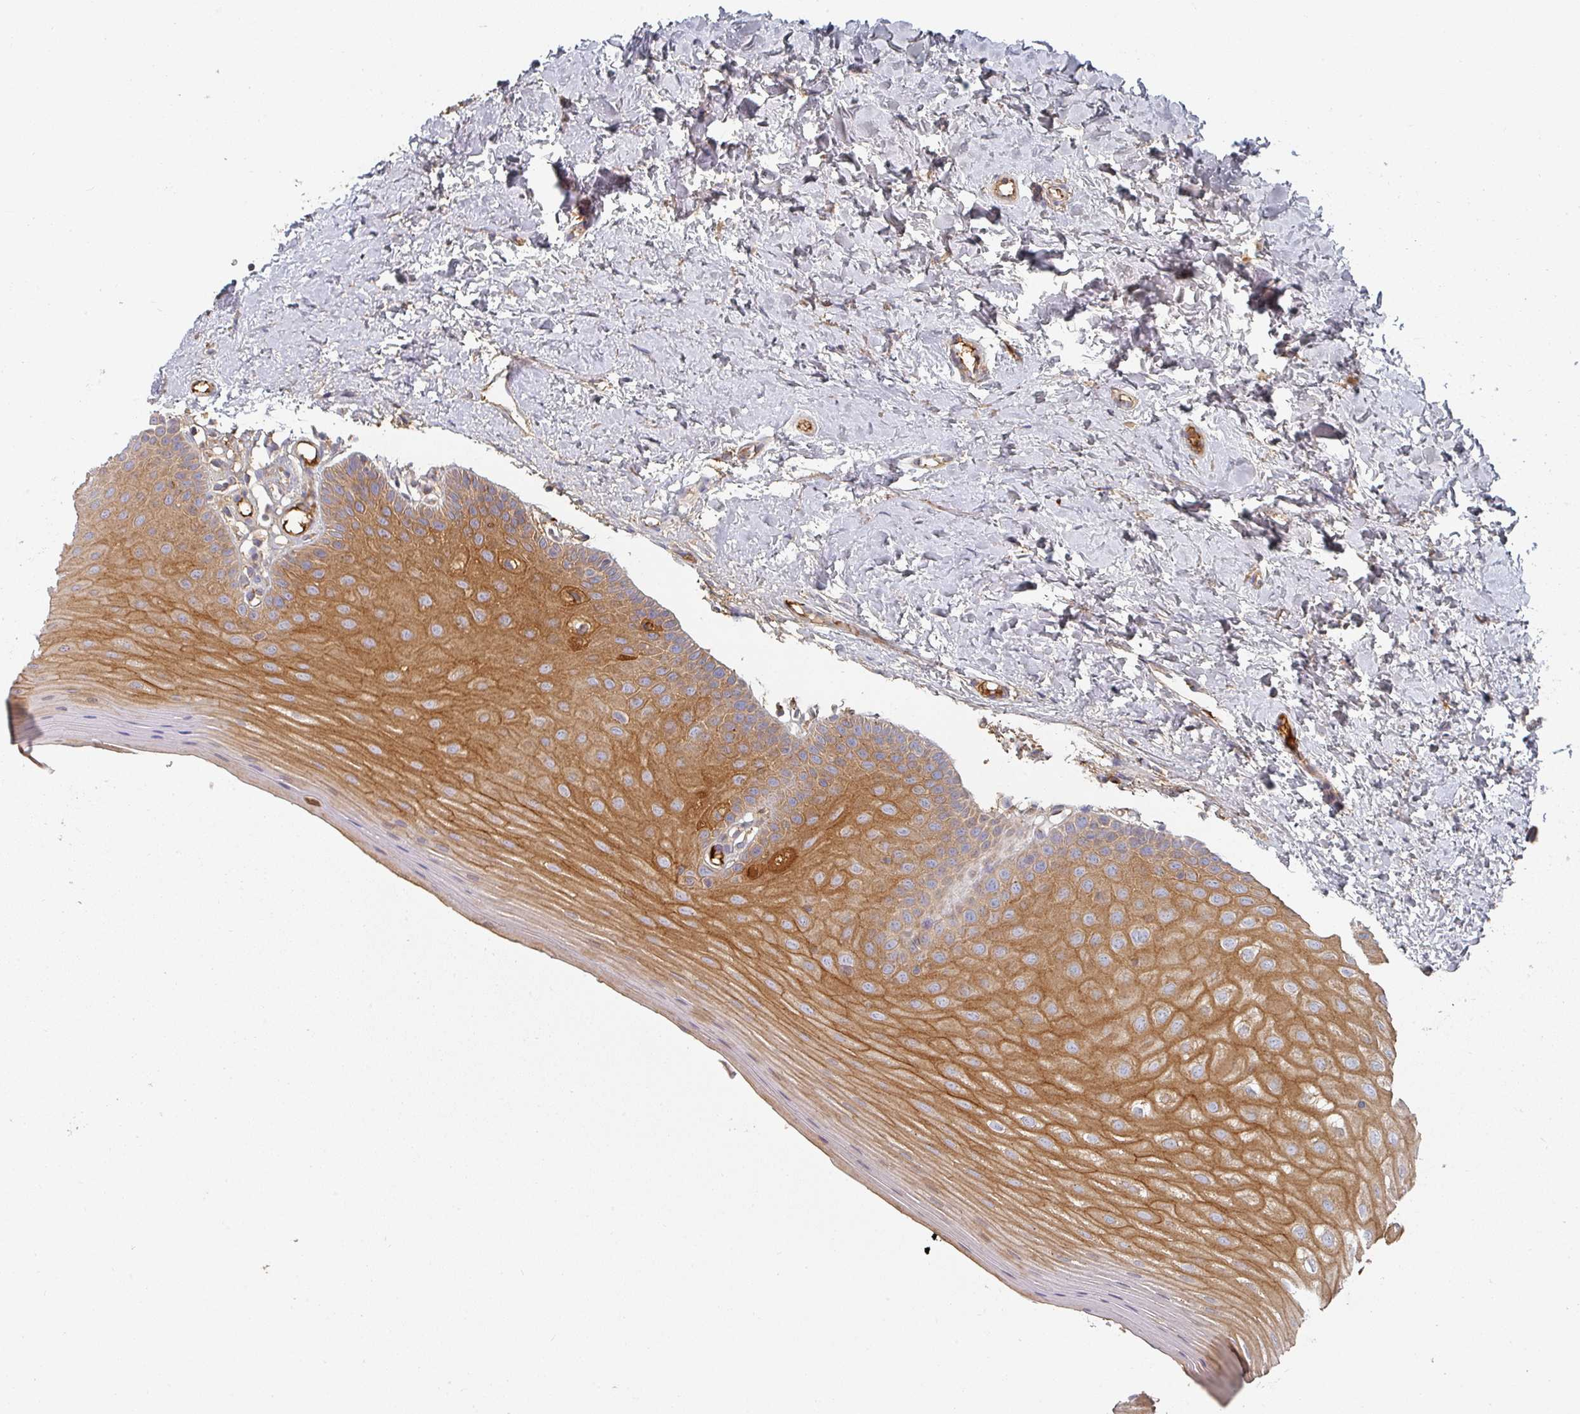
{"staining": {"intensity": "moderate", "quantity": ">75%", "location": "cytoplasmic/membranous"}, "tissue": "oral mucosa", "cell_type": "Squamous epithelial cells", "image_type": "normal", "snomed": [{"axis": "morphology", "description": "Normal tissue, NOS"}, {"axis": "topography", "description": "Oral tissue"}], "caption": "Oral mucosa stained with IHC exhibits moderate cytoplasmic/membranous staining in approximately >75% of squamous epithelial cells.", "gene": "ENSG00000249773", "patient": {"sex": "female", "age": 67}}